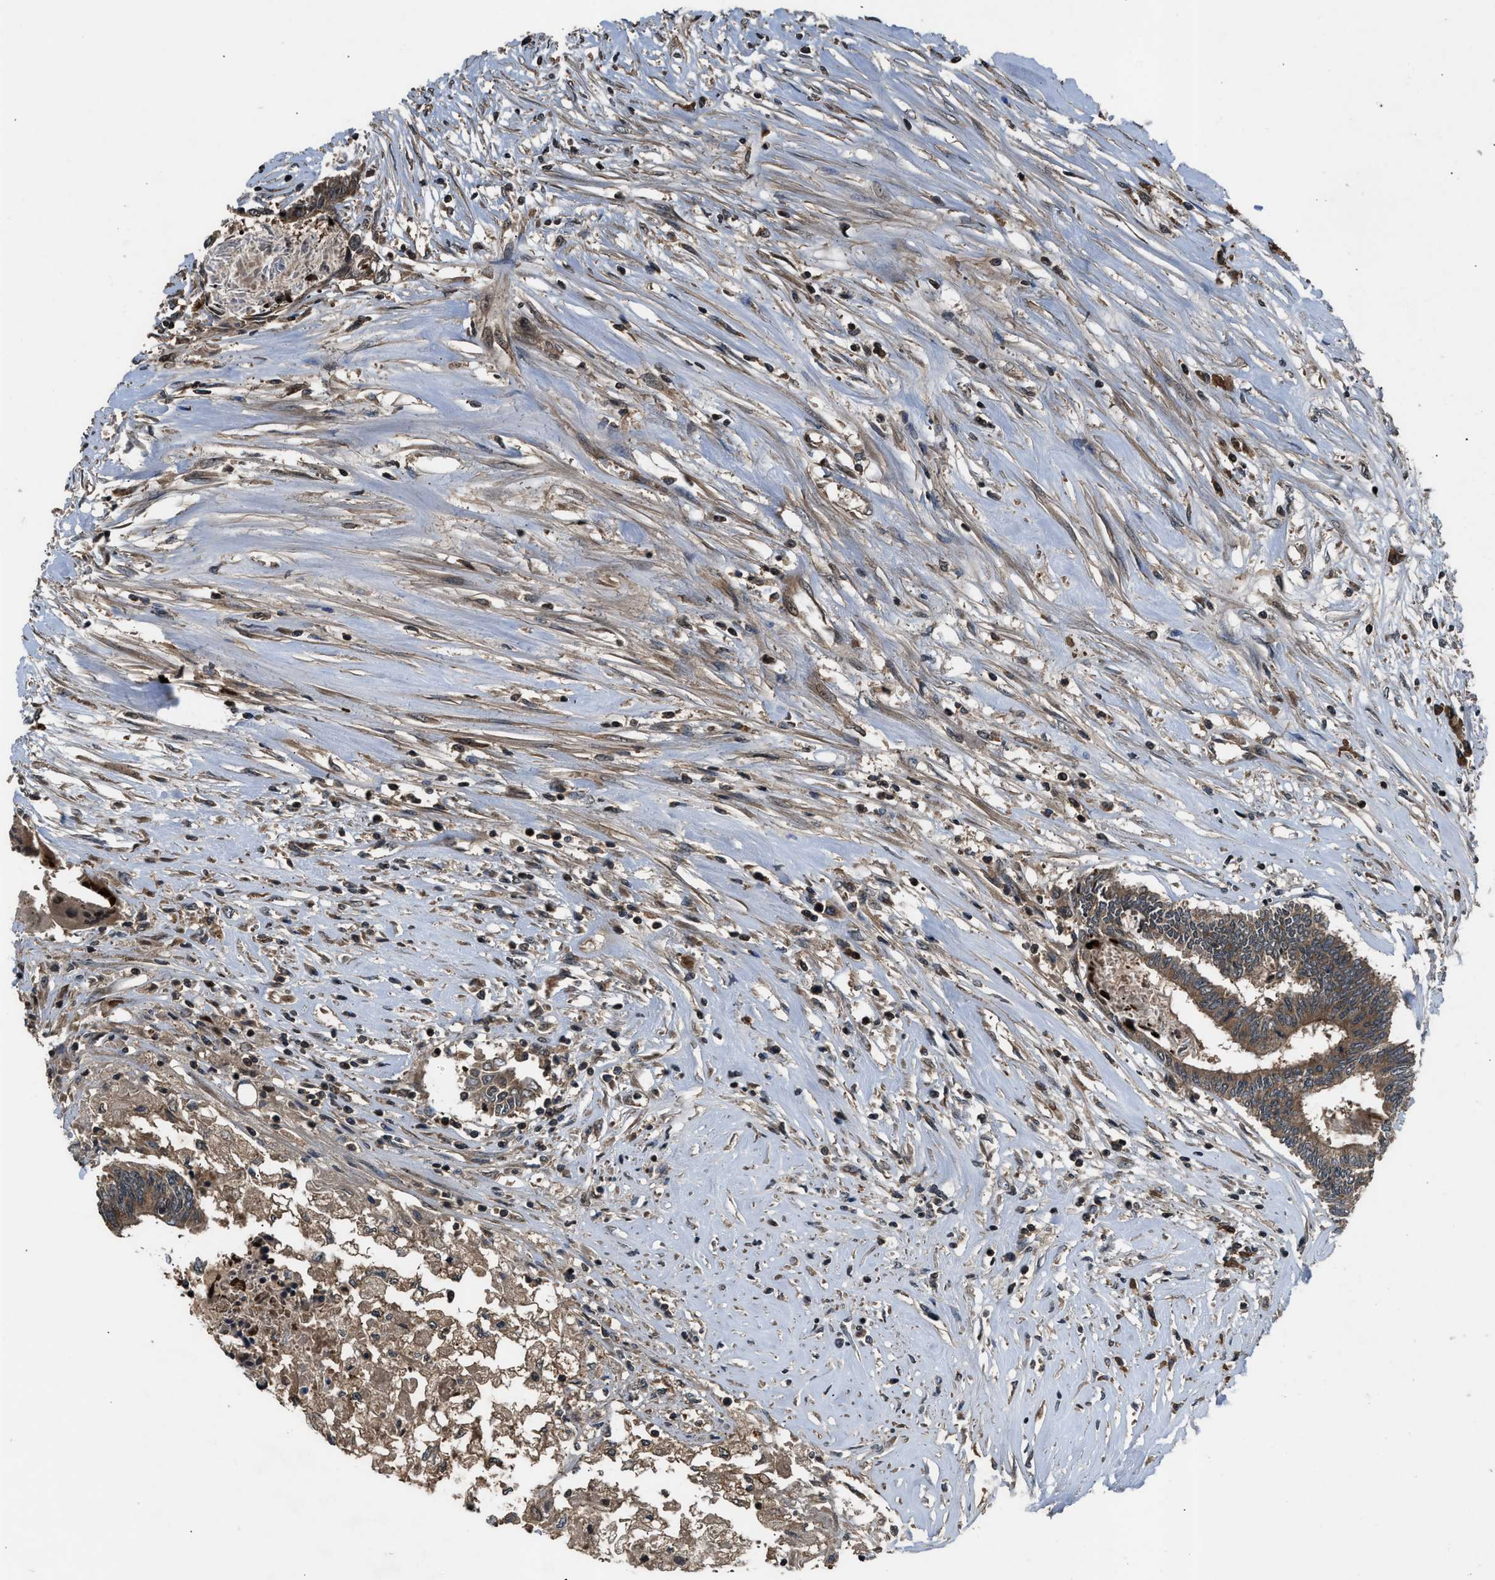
{"staining": {"intensity": "moderate", "quantity": ">75%", "location": "cytoplasmic/membranous"}, "tissue": "colorectal cancer", "cell_type": "Tumor cells", "image_type": "cancer", "snomed": [{"axis": "morphology", "description": "Adenocarcinoma, NOS"}, {"axis": "topography", "description": "Colon"}], "caption": "Adenocarcinoma (colorectal) tissue exhibits moderate cytoplasmic/membranous staining in approximately >75% of tumor cells, visualized by immunohistochemistry.", "gene": "RPS6KB1", "patient": {"sex": "male", "age": 56}}